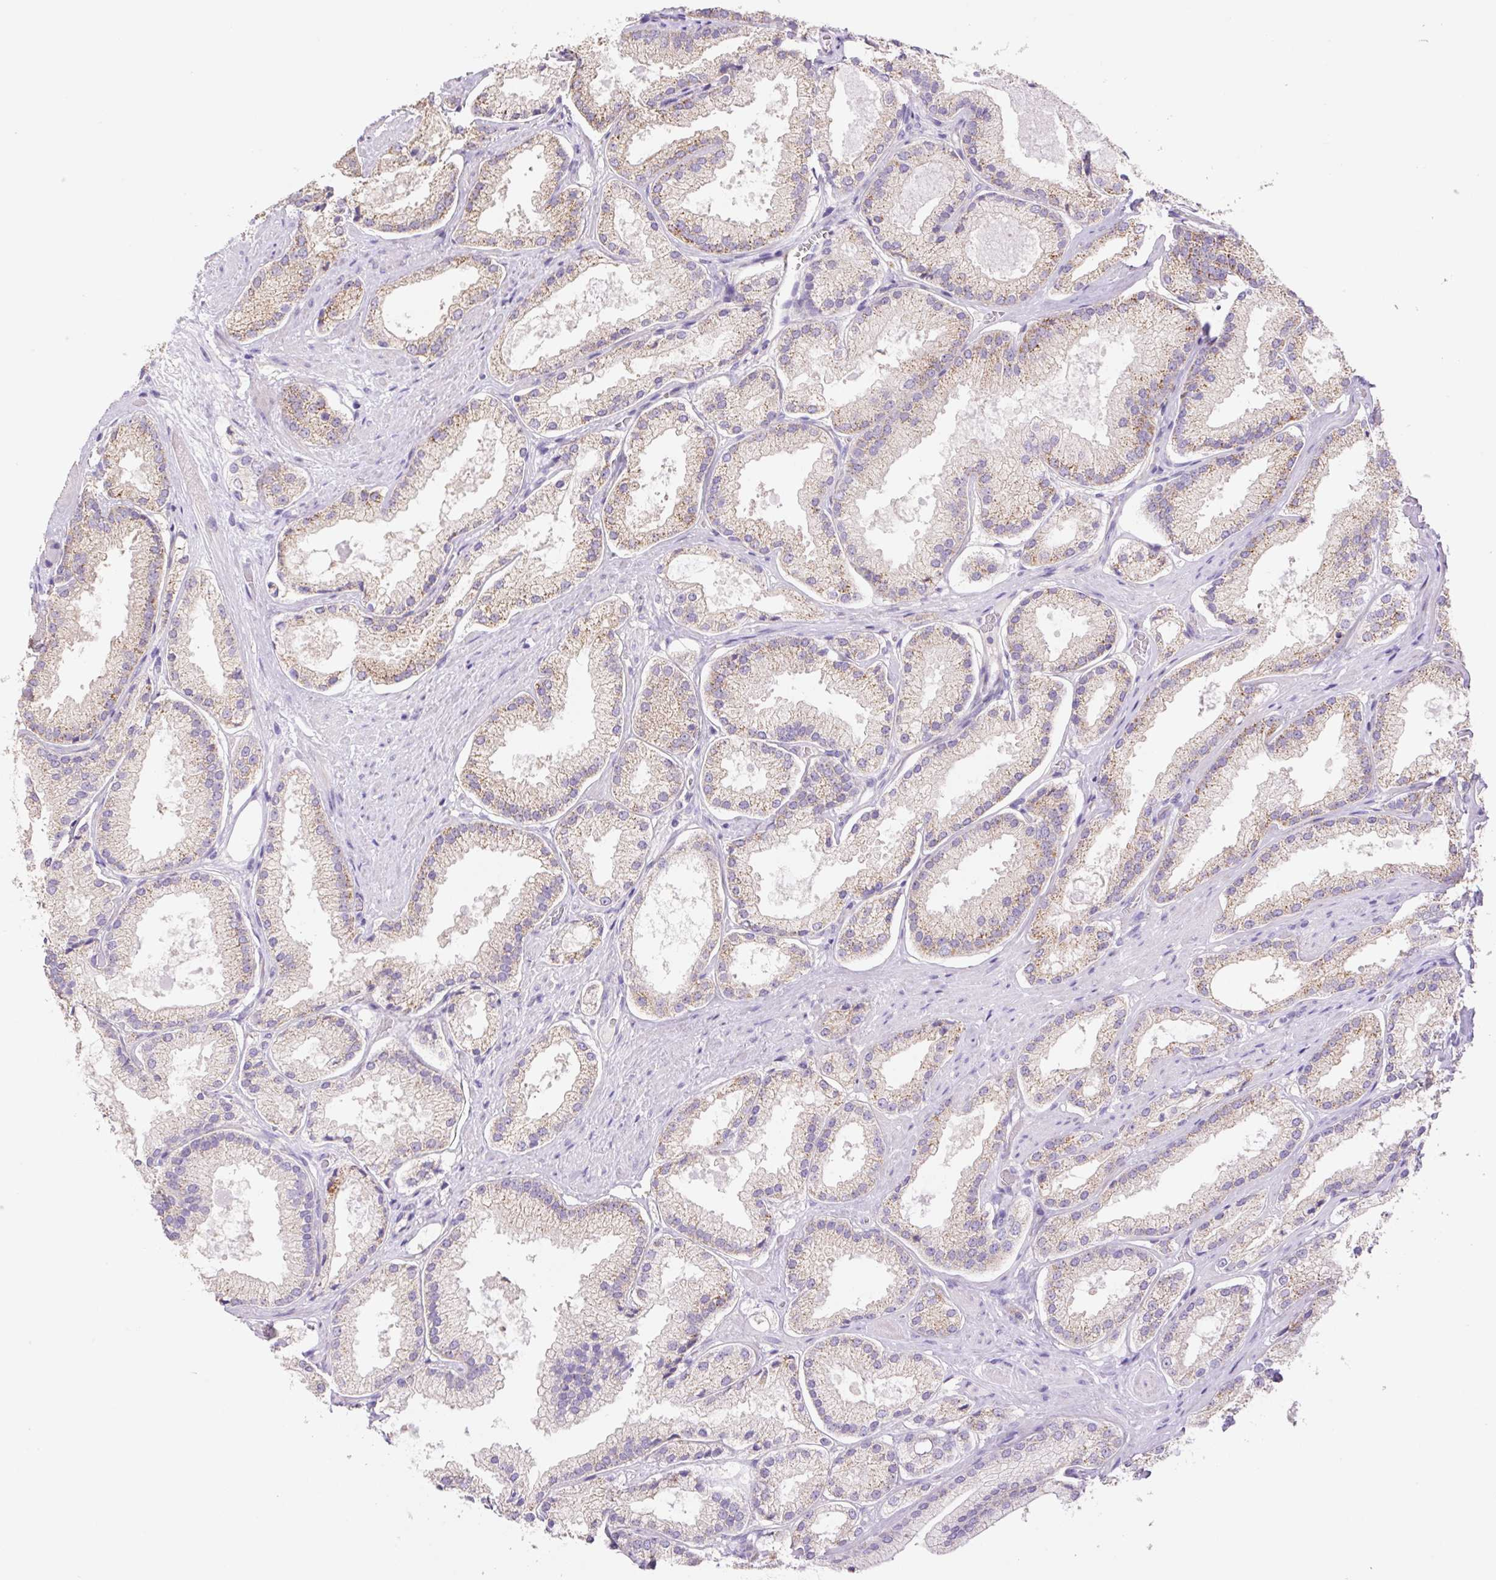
{"staining": {"intensity": "weak", "quantity": ">75%", "location": "cytoplasmic/membranous"}, "tissue": "prostate cancer", "cell_type": "Tumor cells", "image_type": "cancer", "snomed": [{"axis": "morphology", "description": "Adenocarcinoma, High grade"}, {"axis": "topography", "description": "Prostate"}], "caption": "About >75% of tumor cells in high-grade adenocarcinoma (prostate) display weak cytoplasmic/membranous protein positivity as visualized by brown immunohistochemical staining.", "gene": "COPZ2", "patient": {"sex": "male", "age": 68}}